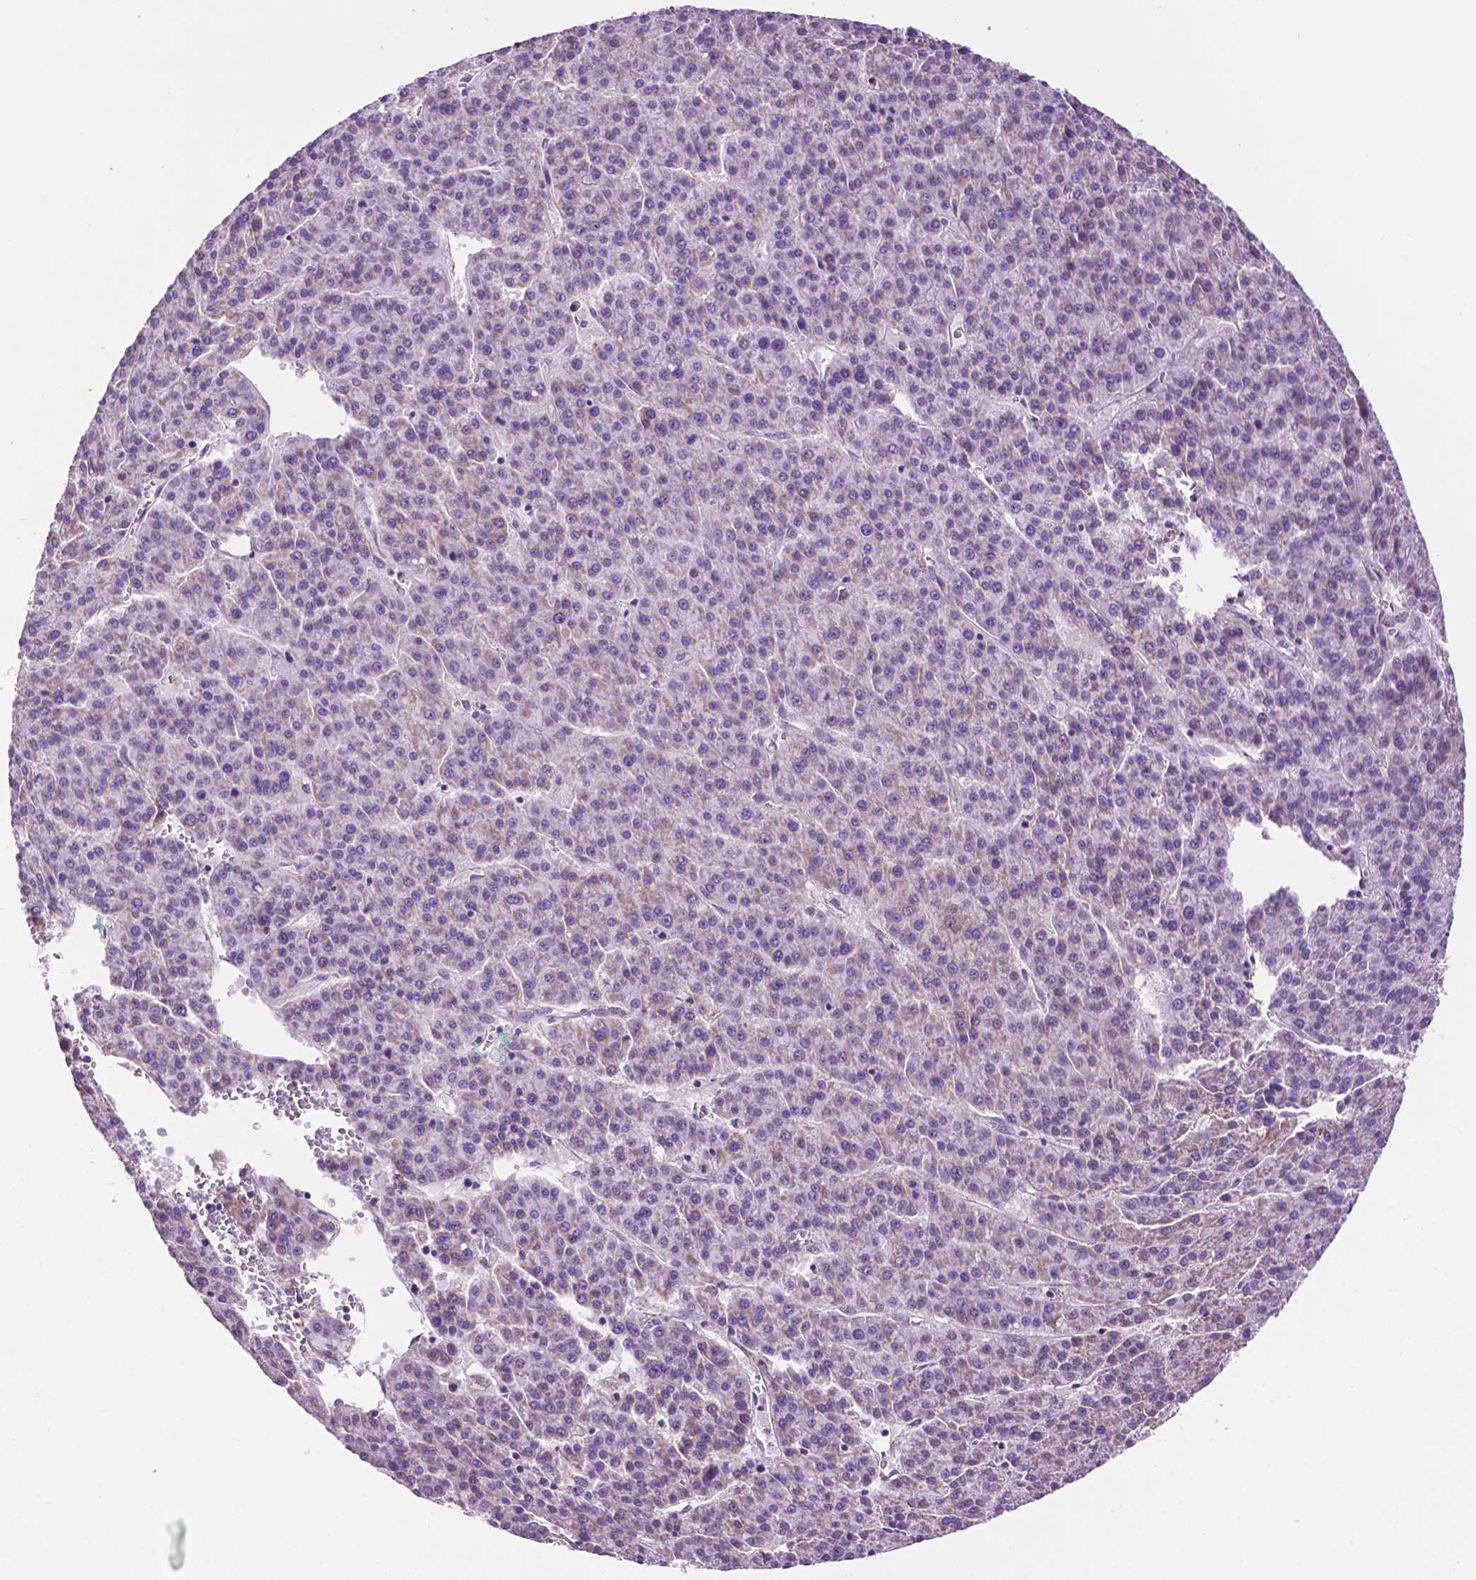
{"staining": {"intensity": "negative", "quantity": "none", "location": "none"}, "tissue": "liver cancer", "cell_type": "Tumor cells", "image_type": "cancer", "snomed": [{"axis": "morphology", "description": "Carcinoma, Hepatocellular, NOS"}, {"axis": "topography", "description": "Liver"}], "caption": "There is no significant staining in tumor cells of liver hepatocellular carcinoma.", "gene": "PHYHIP", "patient": {"sex": "female", "age": 58}}